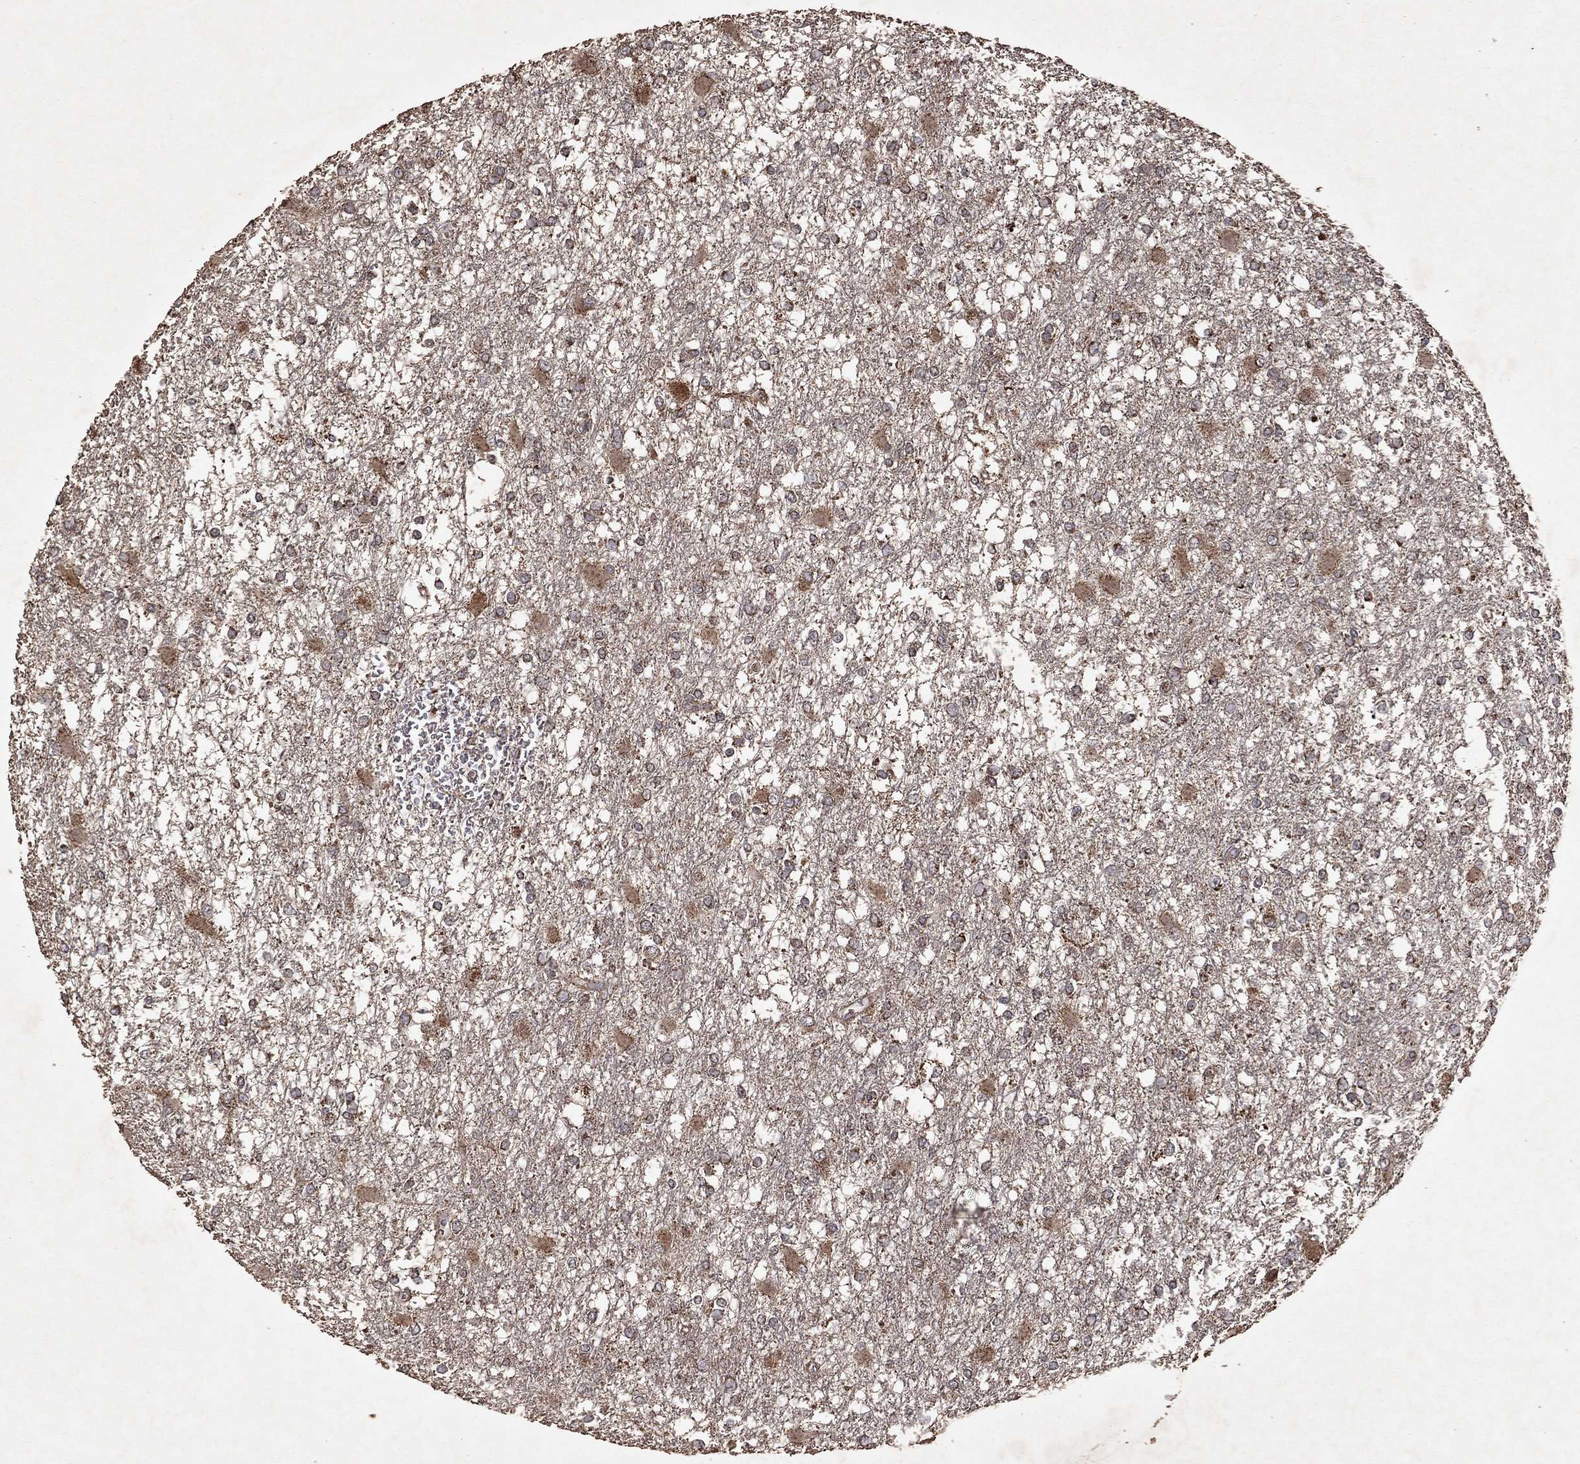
{"staining": {"intensity": "moderate", "quantity": "<25%", "location": "cytoplasmic/membranous"}, "tissue": "glioma", "cell_type": "Tumor cells", "image_type": "cancer", "snomed": [{"axis": "morphology", "description": "Glioma, malignant, High grade"}, {"axis": "topography", "description": "Cerebral cortex"}], "caption": "The photomicrograph exhibits a brown stain indicating the presence of a protein in the cytoplasmic/membranous of tumor cells in malignant glioma (high-grade). (Stains: DAB (3,3'-diaminobenzidine) in brown, nuclei in blue, Microscopy: brightfield microscopy at high magnification).", "gene": "PYROXD2", "patient": {"sex": "male", "age": 79}}